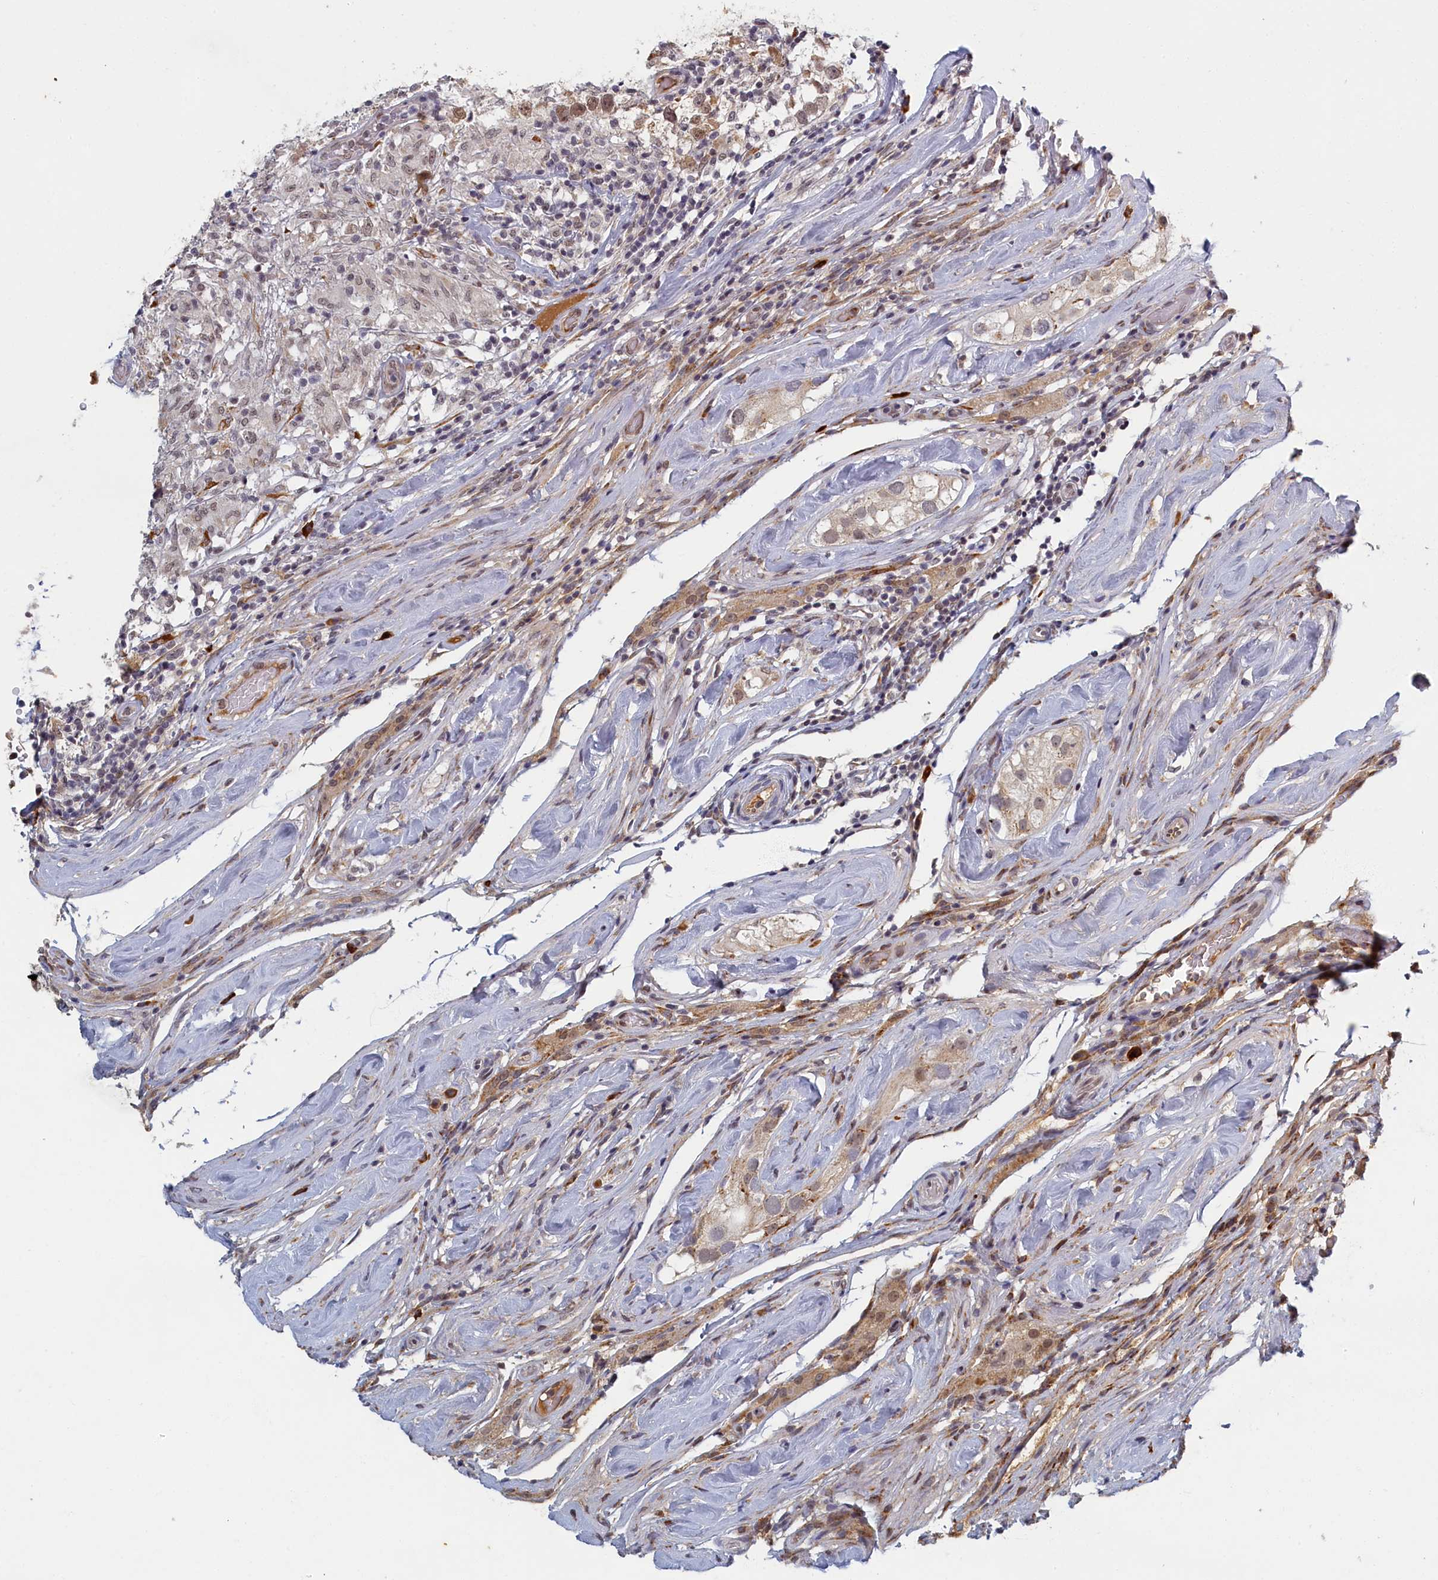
{"staining": {"intensity": "moderate", "quantity": "<25%", "location": "nuclear"}, "tissue": "testis cancer", "cell_type": "Tumor cells", "image_type": "cancer", "snomed": [{"axis": "morphology", "description": "Seminoma, NOS"}, {"axis": "topography", "description": "Testis"}], "caption": "Moderate nuclear staining is identified in approximately <25% of tumor cells in testis cancer. Immunohistochemistry stains the protein of interest in brown and the nuclei are stained blue.", "gene": "DNAJC17", "patient": {"sex": "male", "age": 46}}